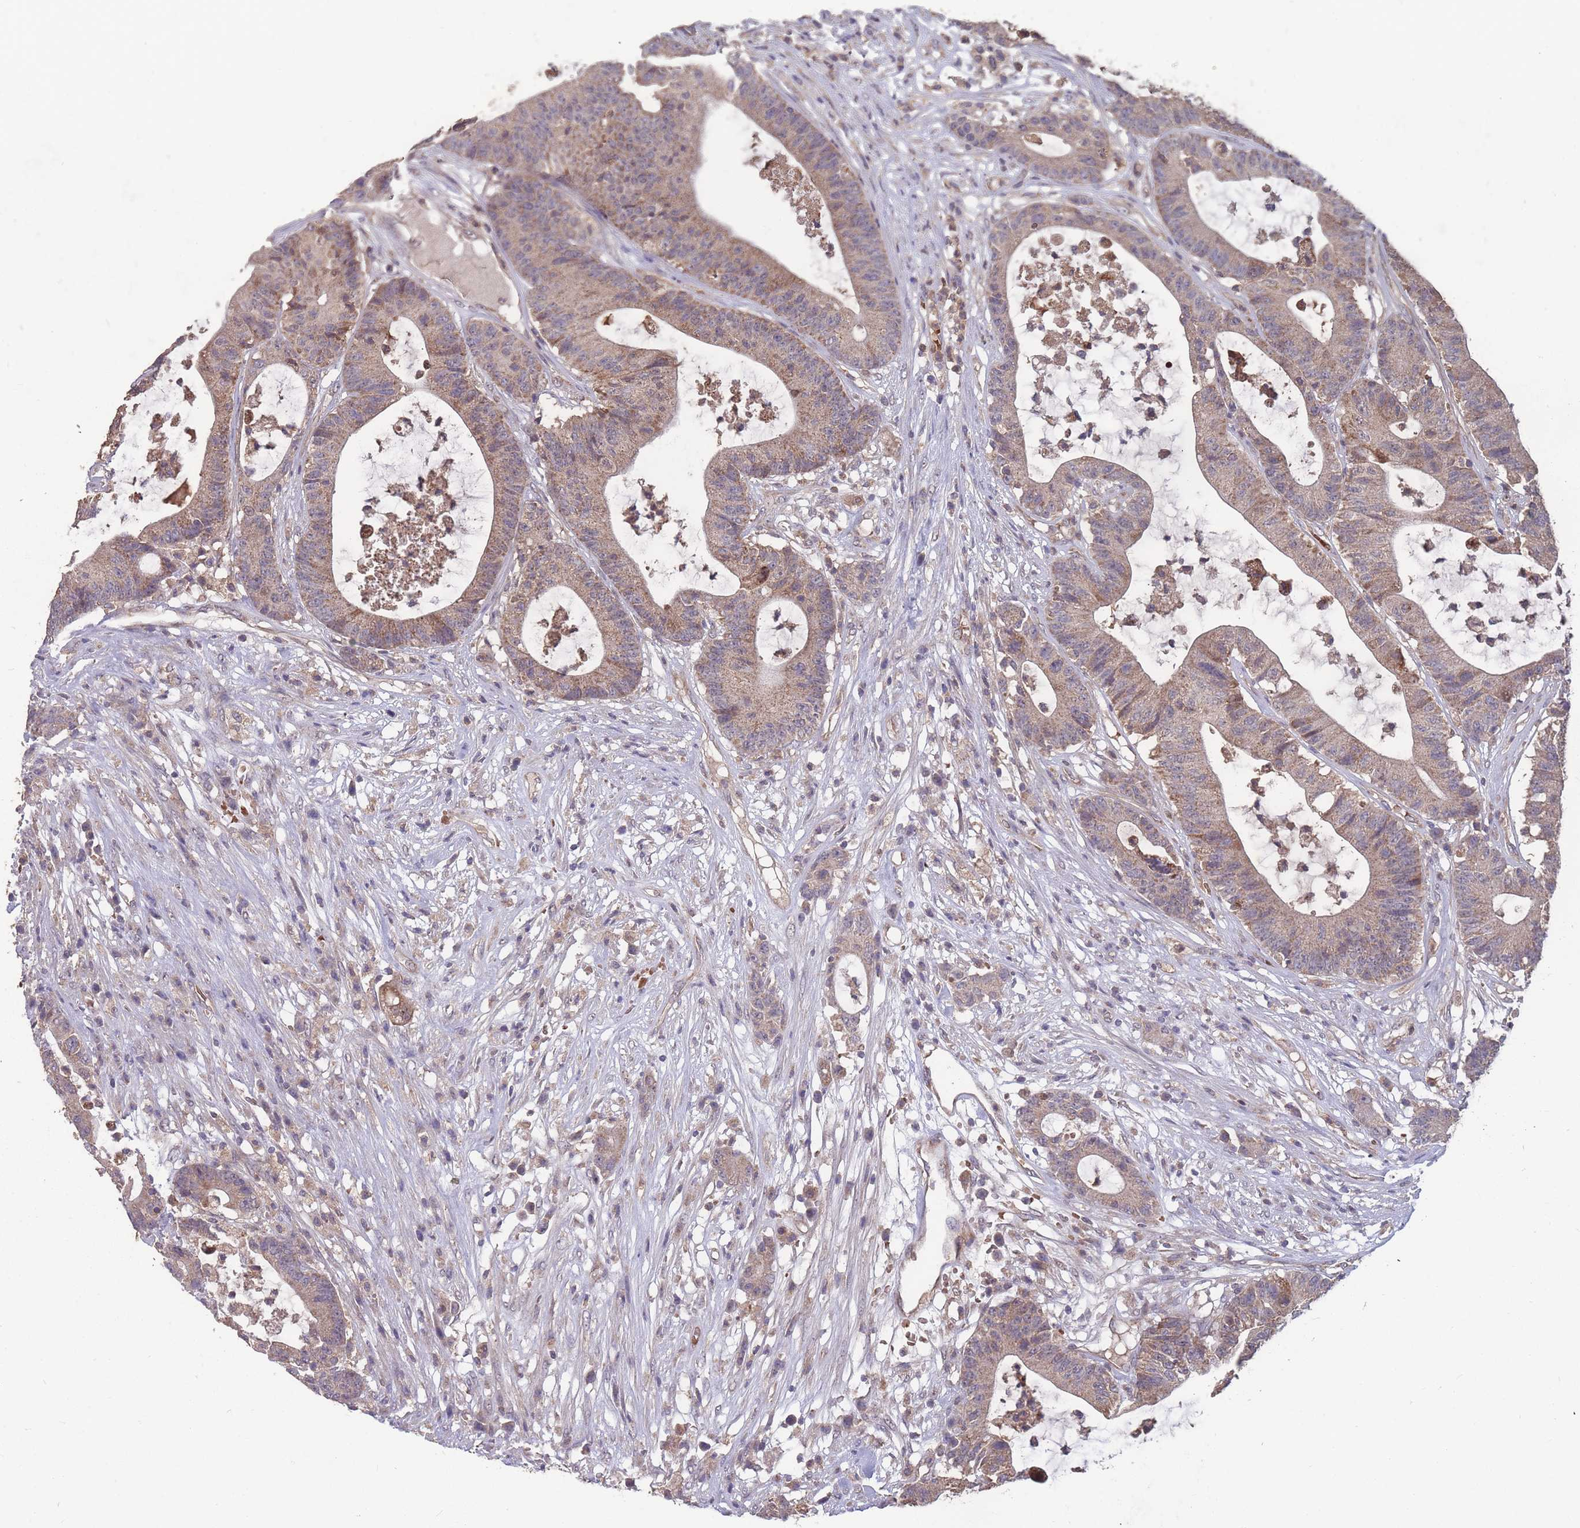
{"staining": {"intensity": "moderate", "quantity": ">75%", "location": "cytoplasmic/membranous"}, "tissue": "colorectal cancer", "cell_type": "Tumor cells", "image_type": "cancer", "snomed": [{"axis": "morphology", "description": "Adenocarcinoma, NOS"}, {"axis": "topography", "description": "Colon"}], "caption": "Immunohistochemistry of colorectal cancer reveals medium levels of moderate cytoplasmic/membranous positivity in about >75% of tumor cells. (DAB = brown stain, brightfield microscopy at high magnification).", "gene": "SLC35B4", "patient": {"sex": "female", "age": 84}}